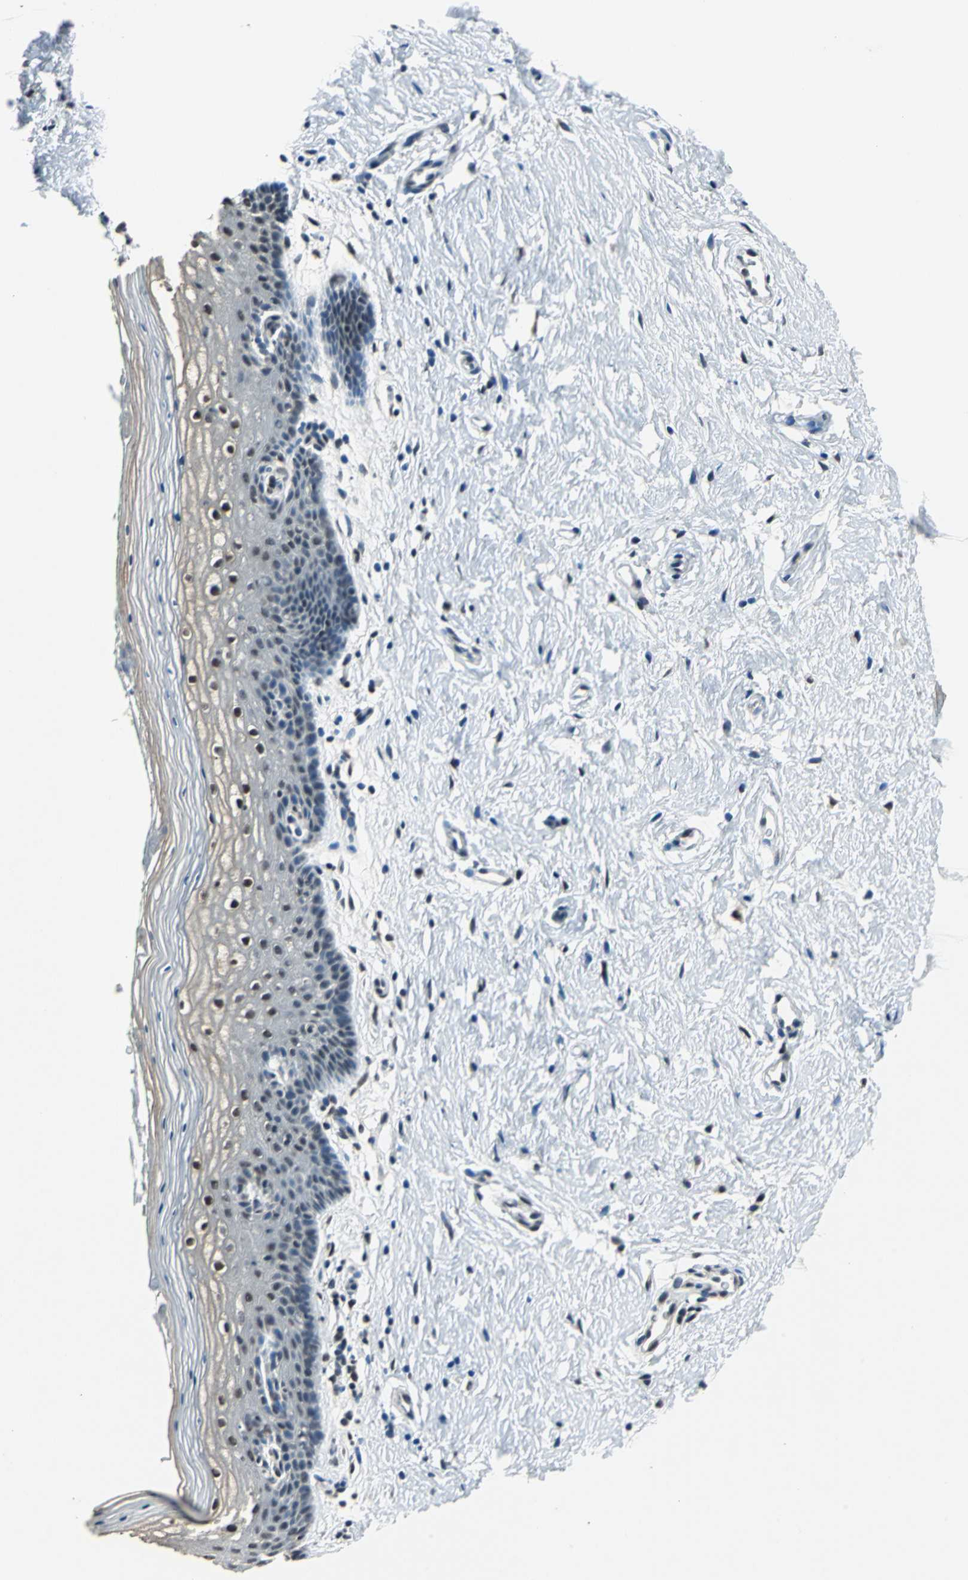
{"staining": {"intensity": "moderate", "quantity": ">75%", "location": "nuclear"}, "tissue": "vagina", "cell_type": "Squamous epithelial cells", "image_type": "normal", "snomed": [{"axis": "morphology", "description": "Normal tissue, NOS"}, {"axis": "topography", "description": "Vagina"}], "caption": "The histopathology image shows immunohistochemical staining of normal vagina. There is moderate nuclear staining is identified in about >75% of squamous epithelial cells. (Brightfield microscopy of DAB IHC at high magnification).", "gene": "RBM14", "patient": {"sex": "female", "age": 46}}